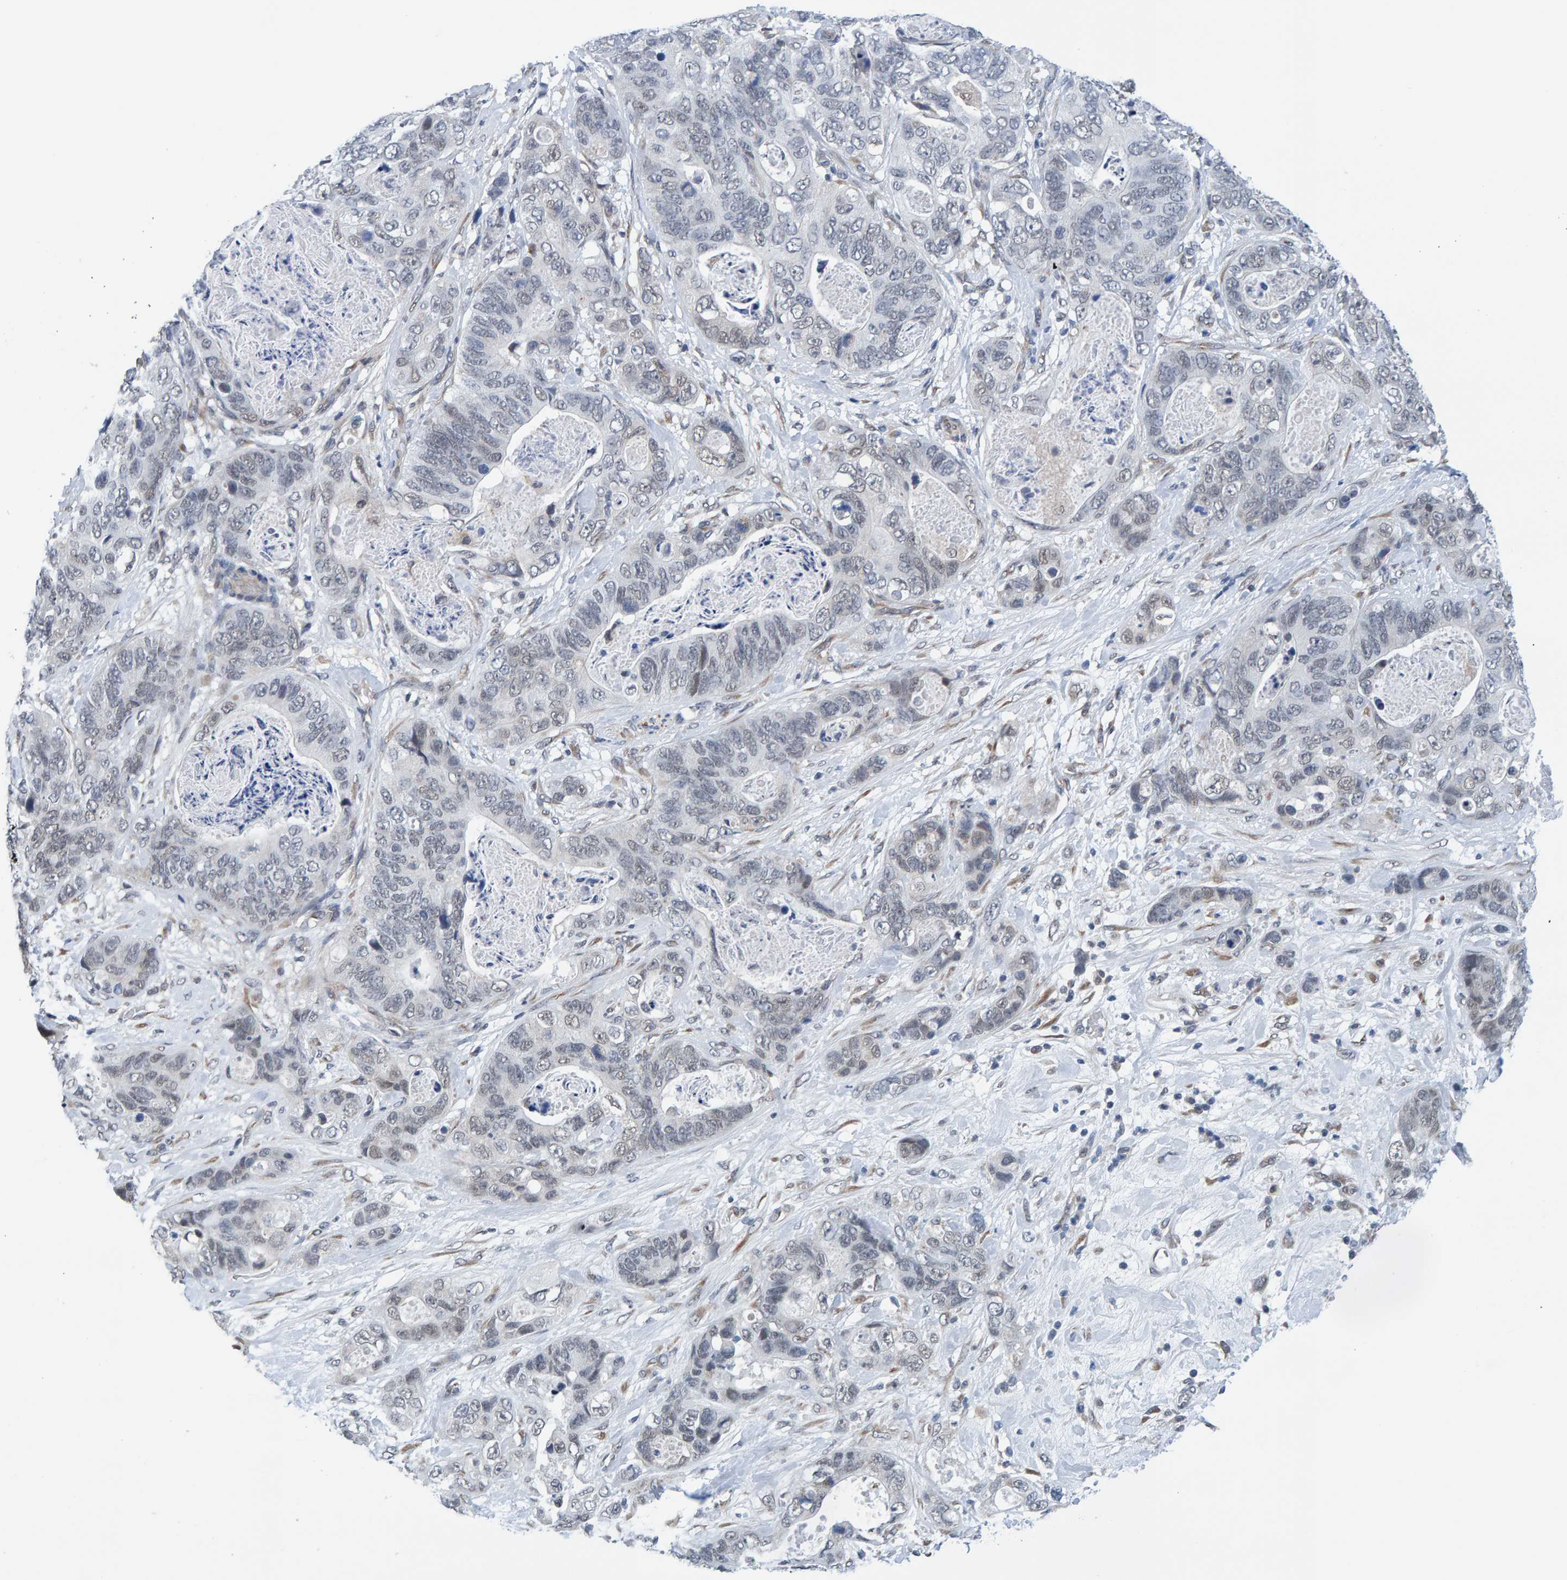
{"staining": {"intensity": "negative", "quantity": "none", "location": "none"}, "tissue": "stomach cancer", "cell_type": "Tumor cells", "image_type": "cancer", "snomed": [{"axis": "morphology", "description": "Normal tissue, NOS"}, {"axis": "morphology", "description": "Adenocarcinoma, NOS"}, {"axis": "topography", "description": "Stomach"}], "caption": "Immunohistochemical staining of stomach cancer displays no significant expression in tumor cells. (DAB immunohistochemistry with hematoxylin counter stain).", "gene": "SCRN2", "patient": {"sex": "female", "age": 89}}